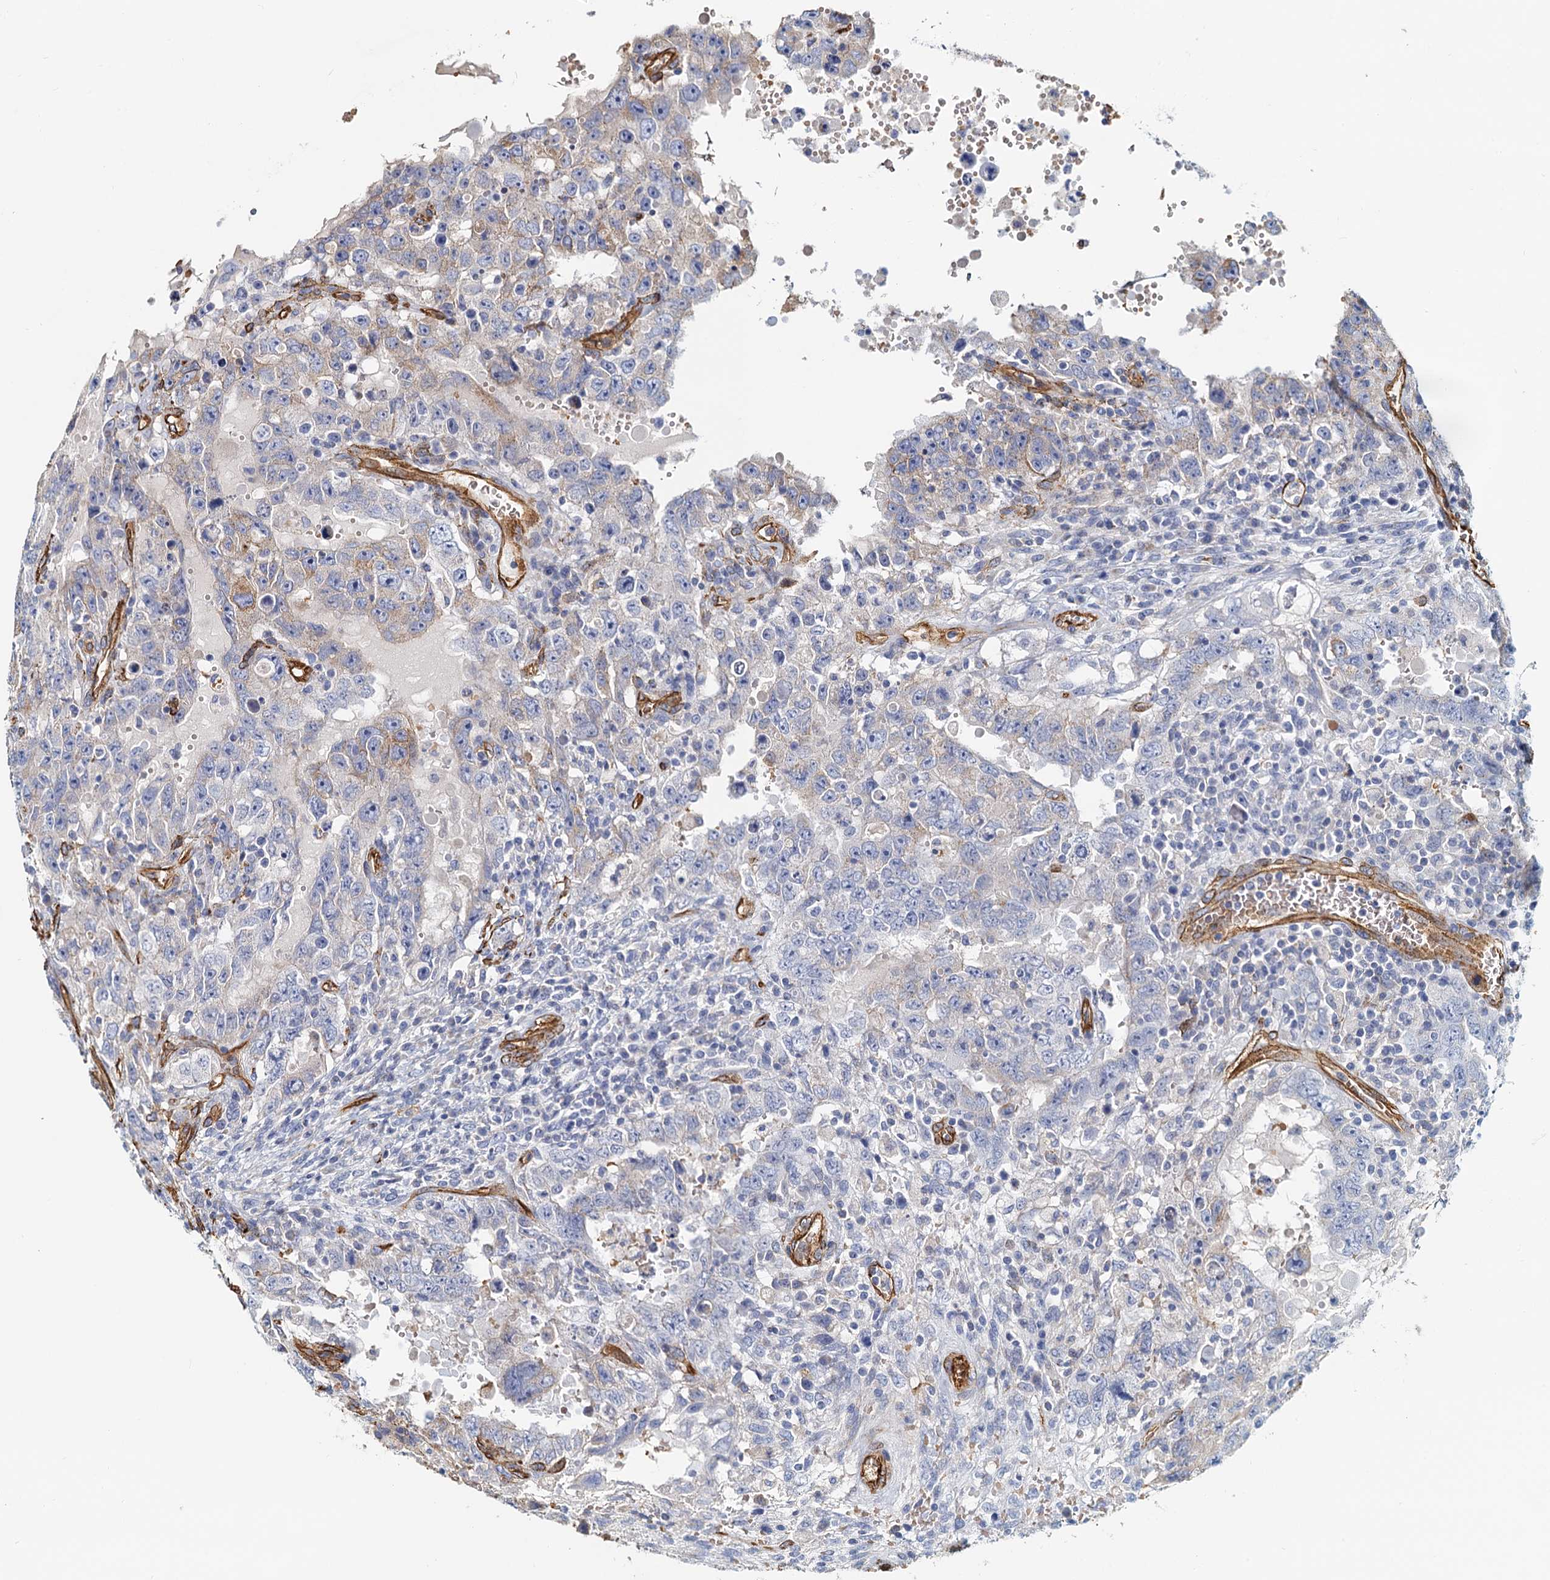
{"staining": {"intensity": "weak", "quantity": "<25%", "location": "cytoplasmic/membranous"}, "tissue": "testis cancer", "cell_type": "Tumor cells", "image_type": "cancer", "snomed": [{"axis": "morphology", "description": "Carcinoma, Embryonal, NOS"}, {"axis": "topography", "description": "Testis"}], "caption": "Photomicrograph shows no significant protein staining in tumor cells of testis embryonal carcinoma.", "gene": "DGKG", "patient": {"sex": "male", "age": 26}}